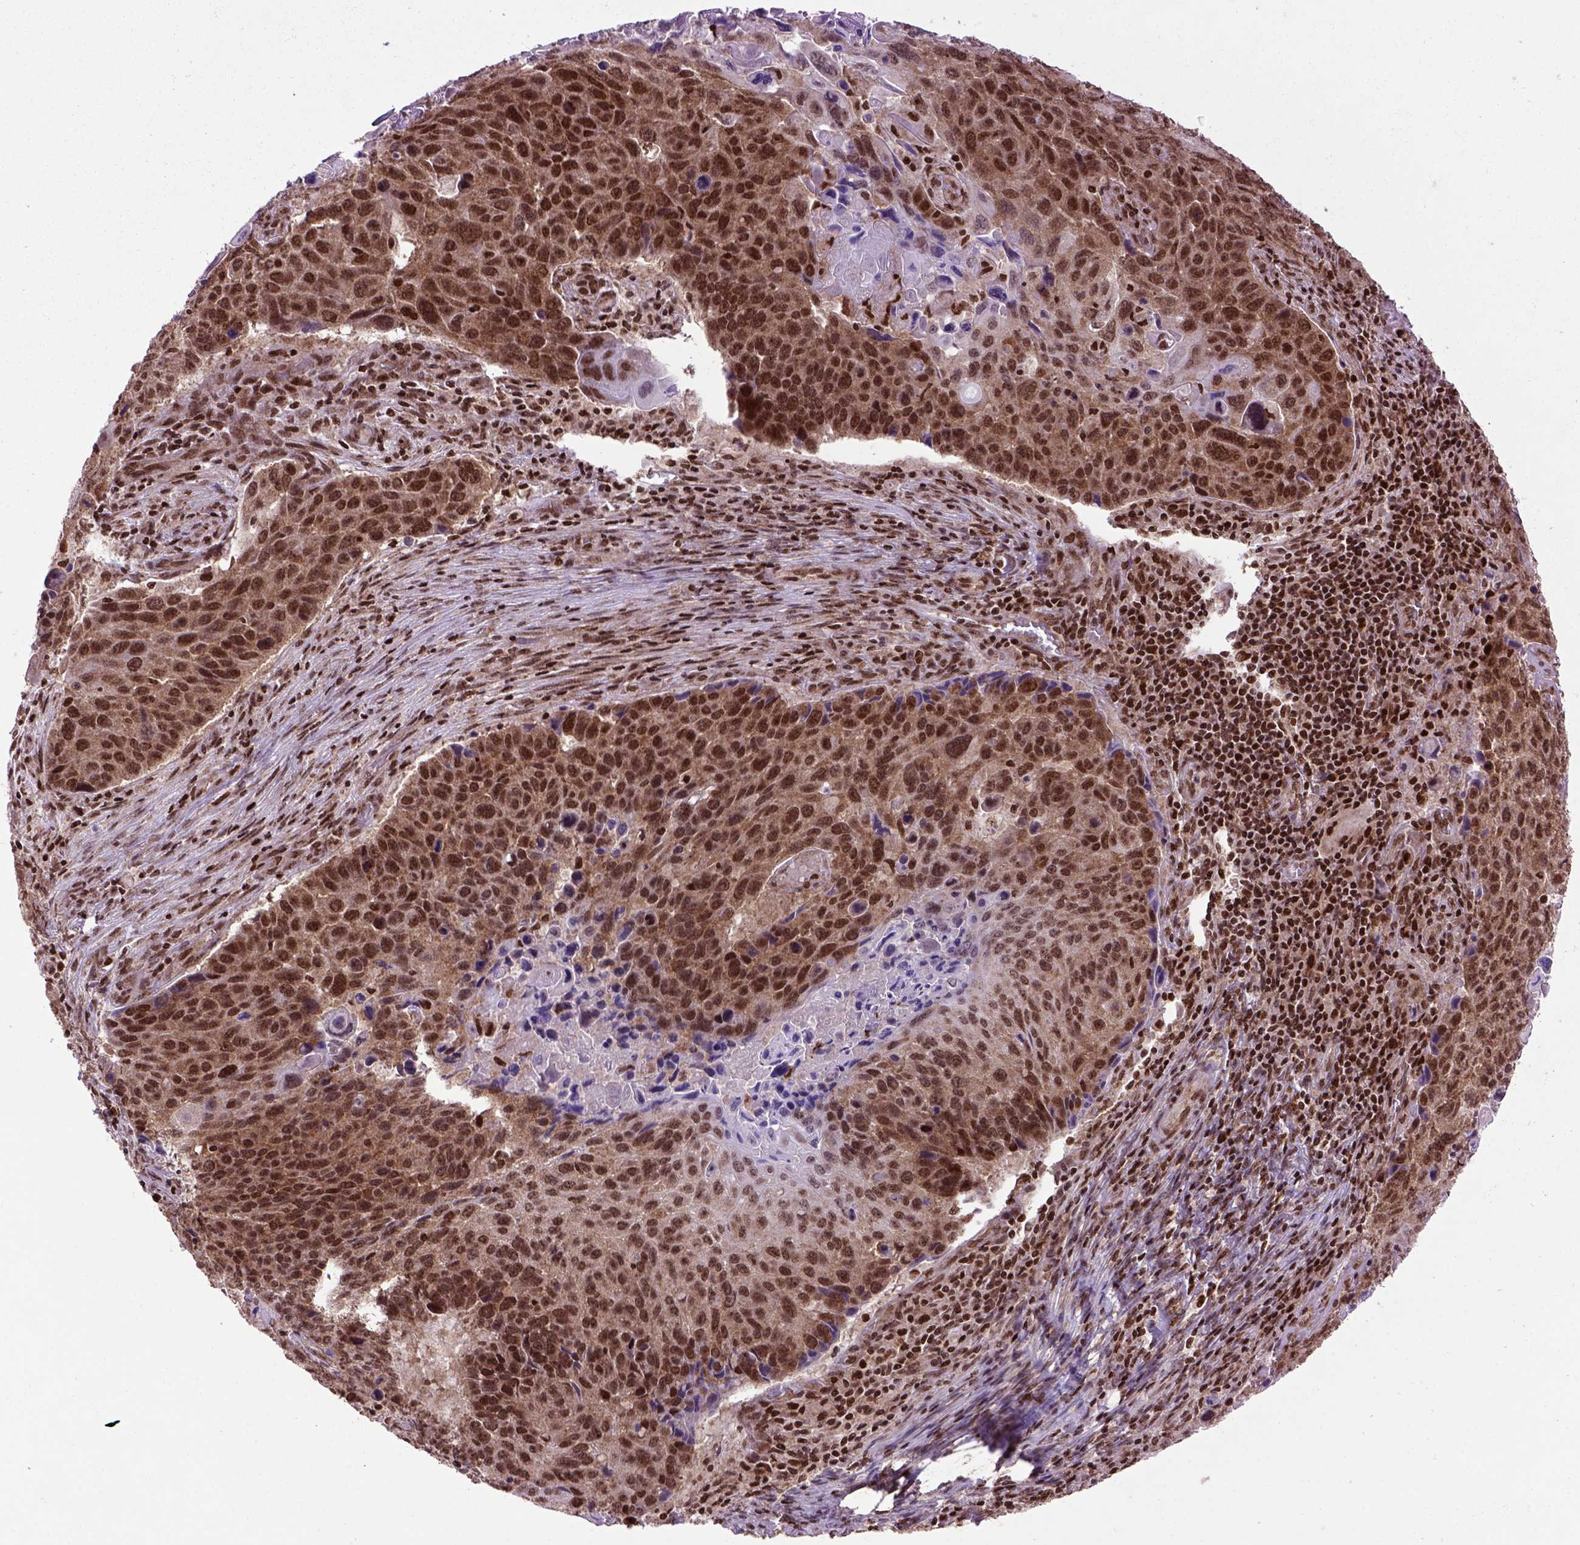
{"staining": {"intensity": "strong", "quantity": ">75%", "location": "cytoplasmic/membranous,nuclear"}, "tissue": "lung cancer", "cell_type": "Tumor cells", "image_type": "cancer", "snomed": [{"axis": "morphology", "description": "Squamous cell carcinoma, NOS"}, {"axis": "topography", "description": "Lung"}], "caption": "This histopathology image shows lung cancer stained with immunohistochemistry to label a protein in brown. The cytoplasmic/membranous and nuclear of tumor cells show strong positivity for the protein. Nuclei are counter-stained blue.", "gene": "CELF1", "patient": {"sex": "male", "age": 68}}